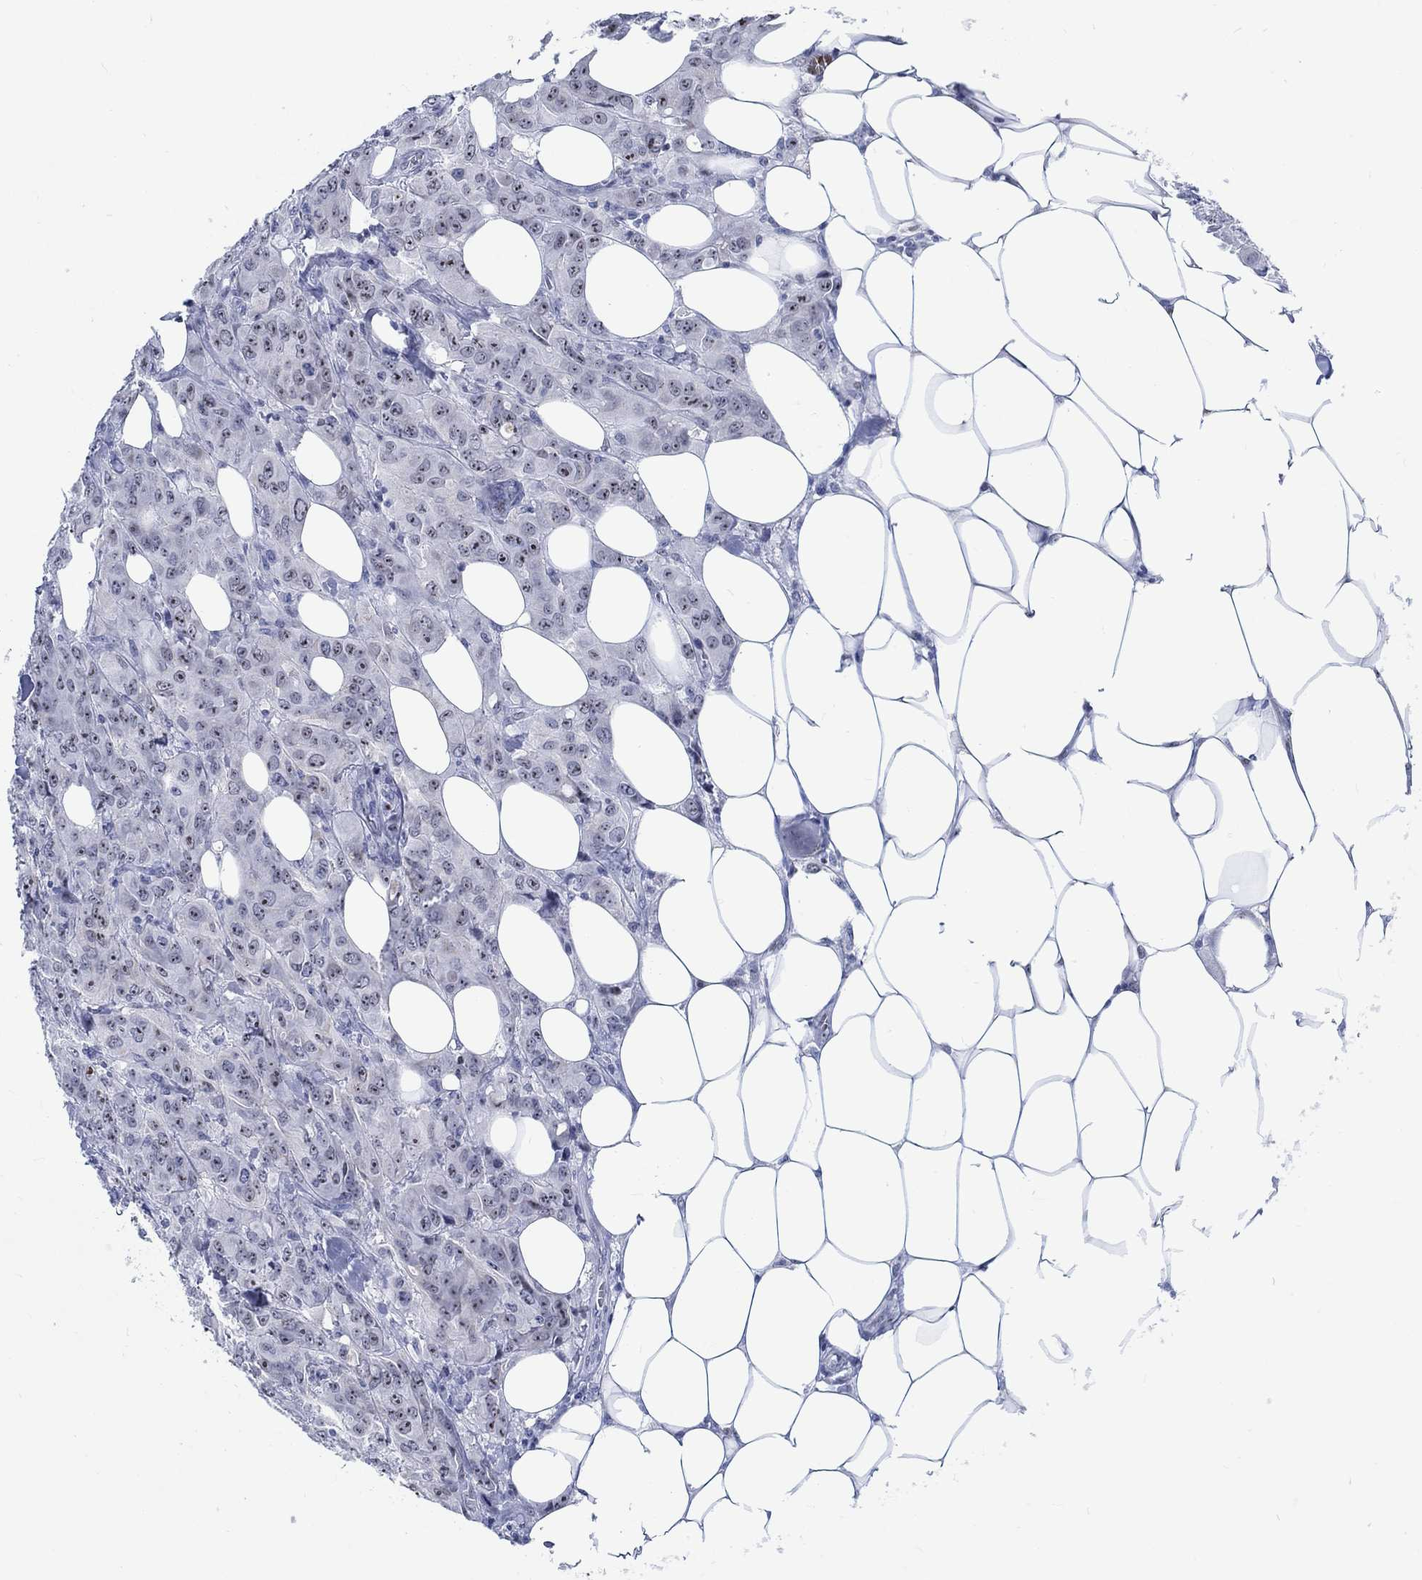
{"staining": {"intensity": "strong", "quantity": "25%-75%", "location": "nuclear"}, "tissue": "breast cancer", "cell_type": "Tumor cells", "image_type": "cancer", "snomed": [{"axis": "morphology", "description": "Duct carcinoma"}, {"axis": "topography", "description": "Breast"}], "caption": "Human invasive ductal carcinoma (breast) stained for a protein (brown) demonstrates strong nuclear positive staining in approximately 25%-75% of tumor cells.", "gene": "ZNF446", "patient": {"sex": "female", "age": 43}}